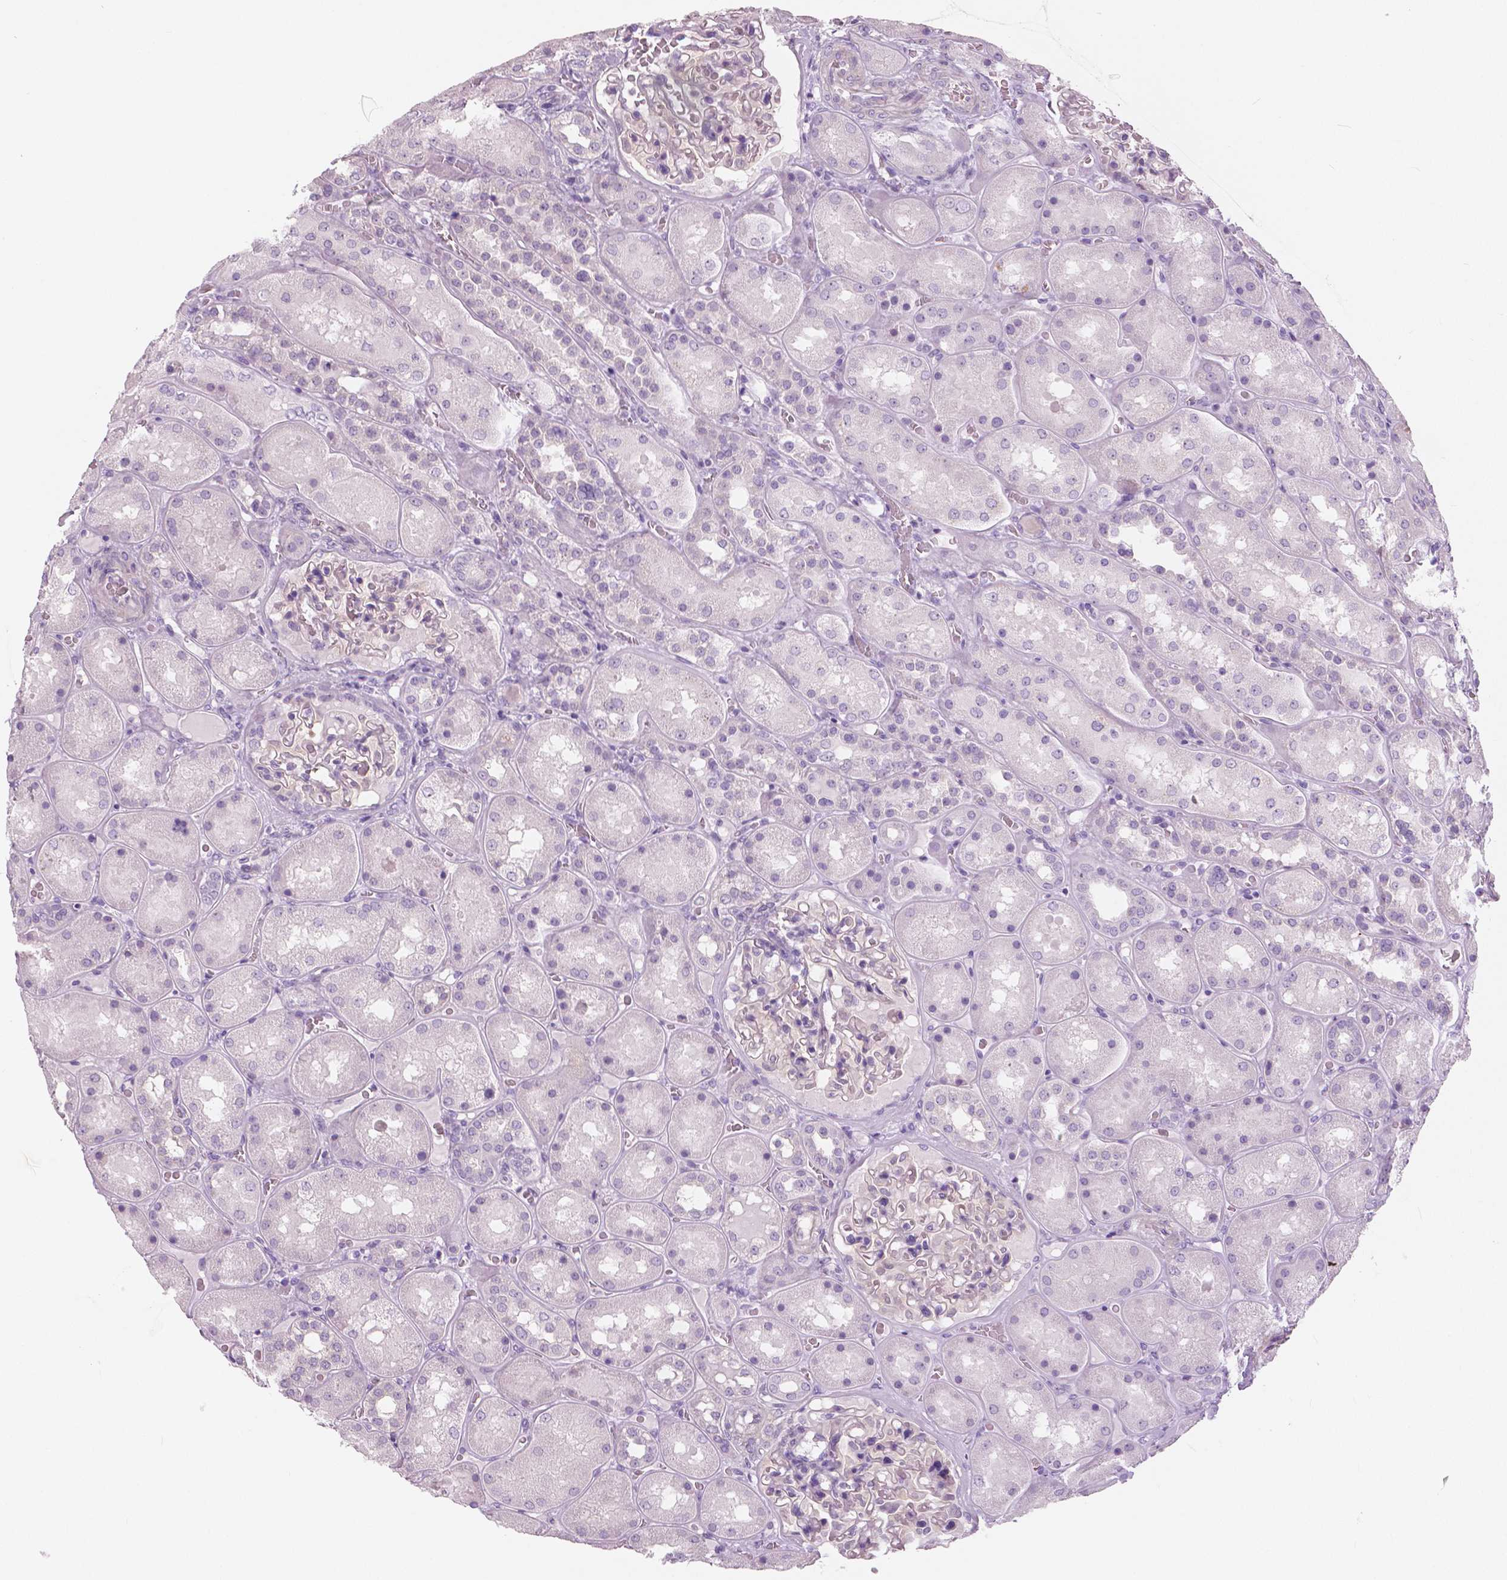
{"staining": {"intensity": "negative", "quantity": "none", "location": "none"}, "tissue": "kidney", "cell_type": "Cells in glomeruli", "image_type": "normal", "snomed": [{"axis": "morphology", "description": "Normal tissue, NOS"}, {"axis": "topography", "description": "Kidney"}], "caption": "A micrograph of human kidney is negative for staining in cells in glomeruli. (DAB immunohistochemistry, high magnification).", "gene": "A4GNT", "patient": {"sex": "male", "age": 73}}